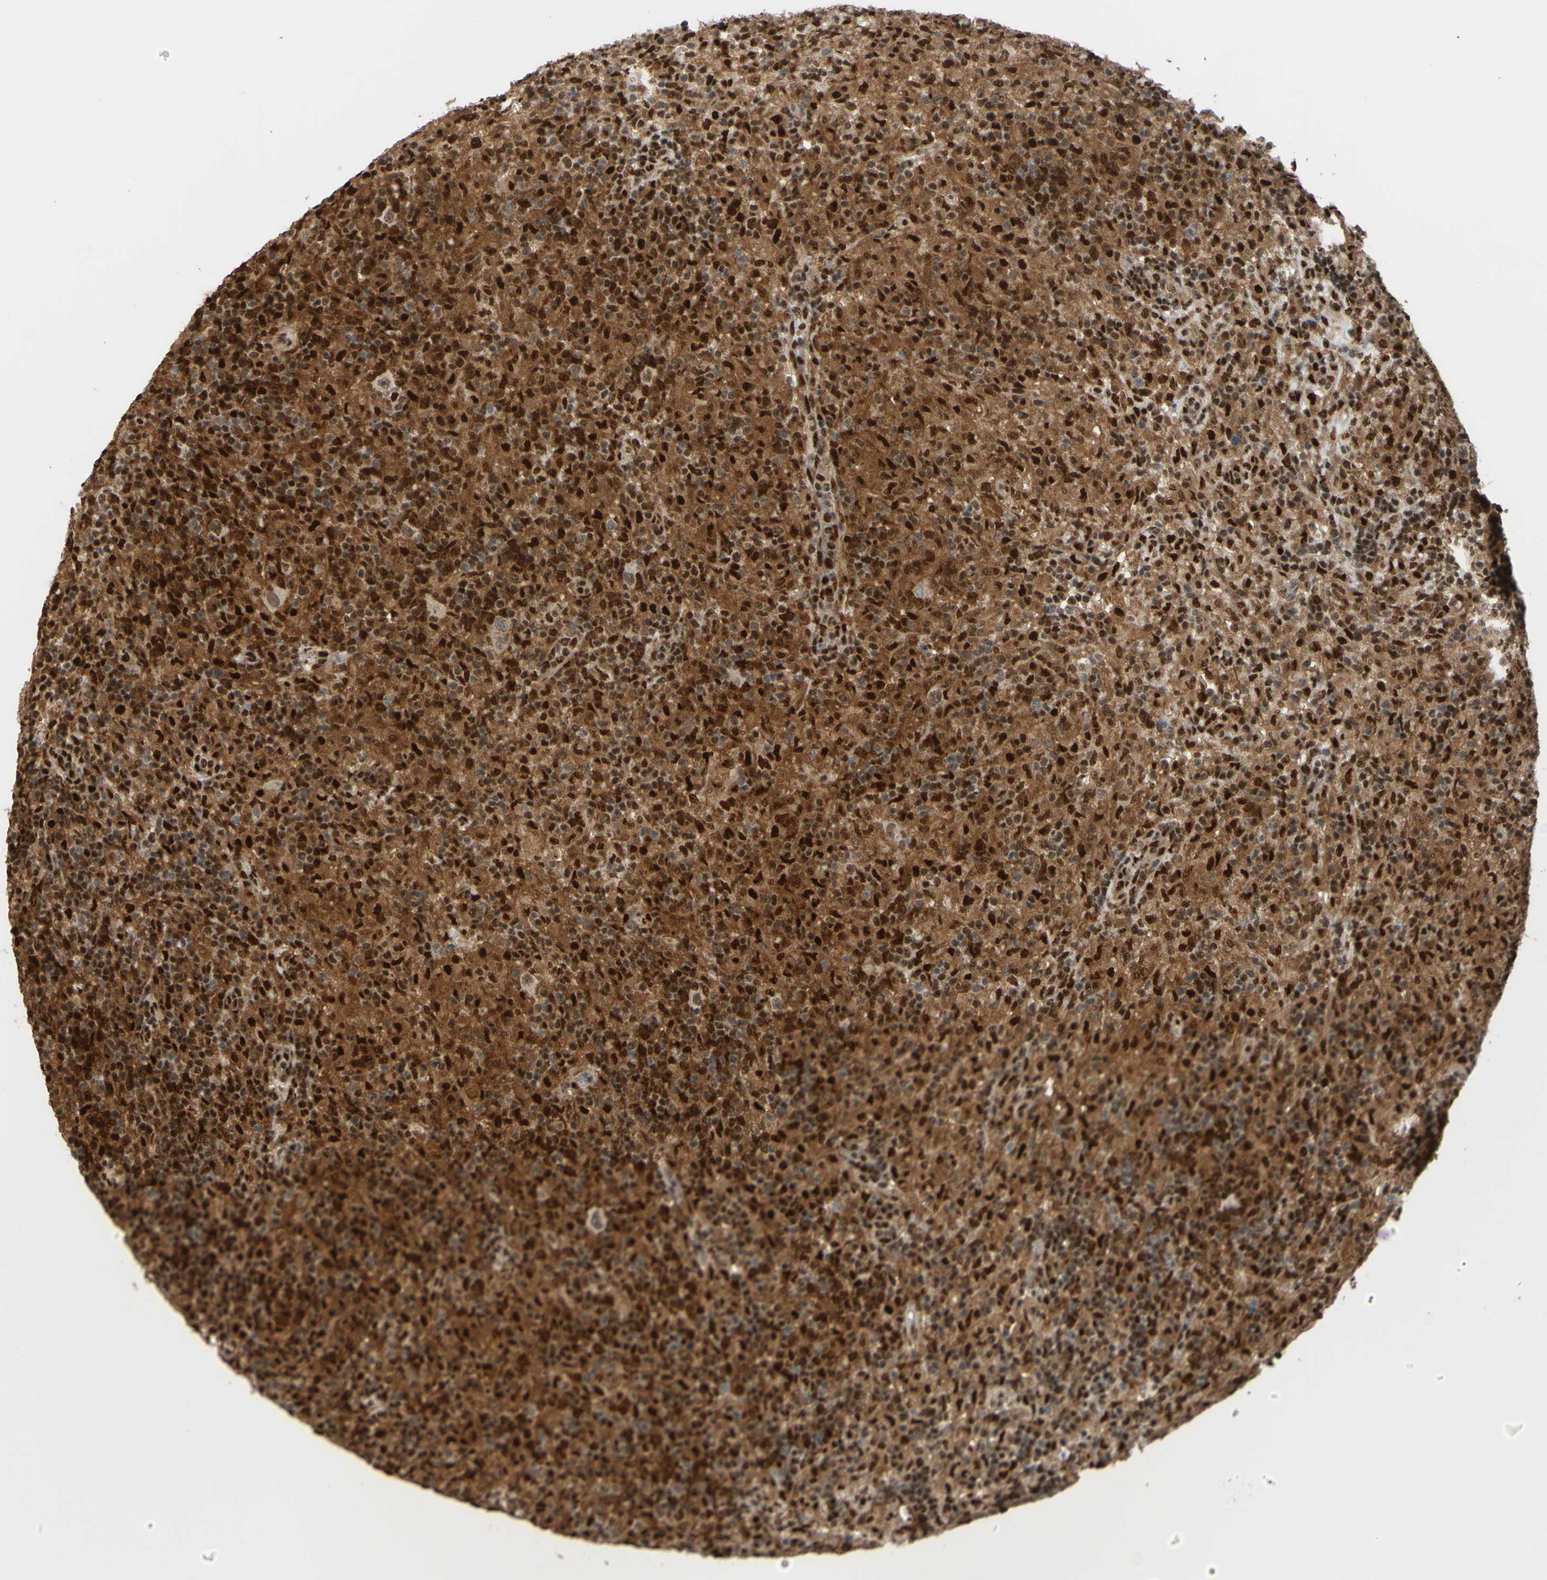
{"staining": {"intensity": "strong", "quantity": ">75%", "location": "cytoplasmic/membranous,nuclear"}, "tissue": "lymphoma", "cell_type": "Tumor cells", "image_type": "cancer", "snomed": [{"axis": "morphology", "description": "Hodgkin's disease, NOS"}, {"axis": "topography", "description": "Lymph node"}], "caption": "This is a histology image of immunohistochemistry staining of lymphoma, which shows strong positivity in the cytoplasmic/membranous and nuclear of tumor cells.", "gene": "FKBP5", "patient": {"sex": "male", "age": 70}}